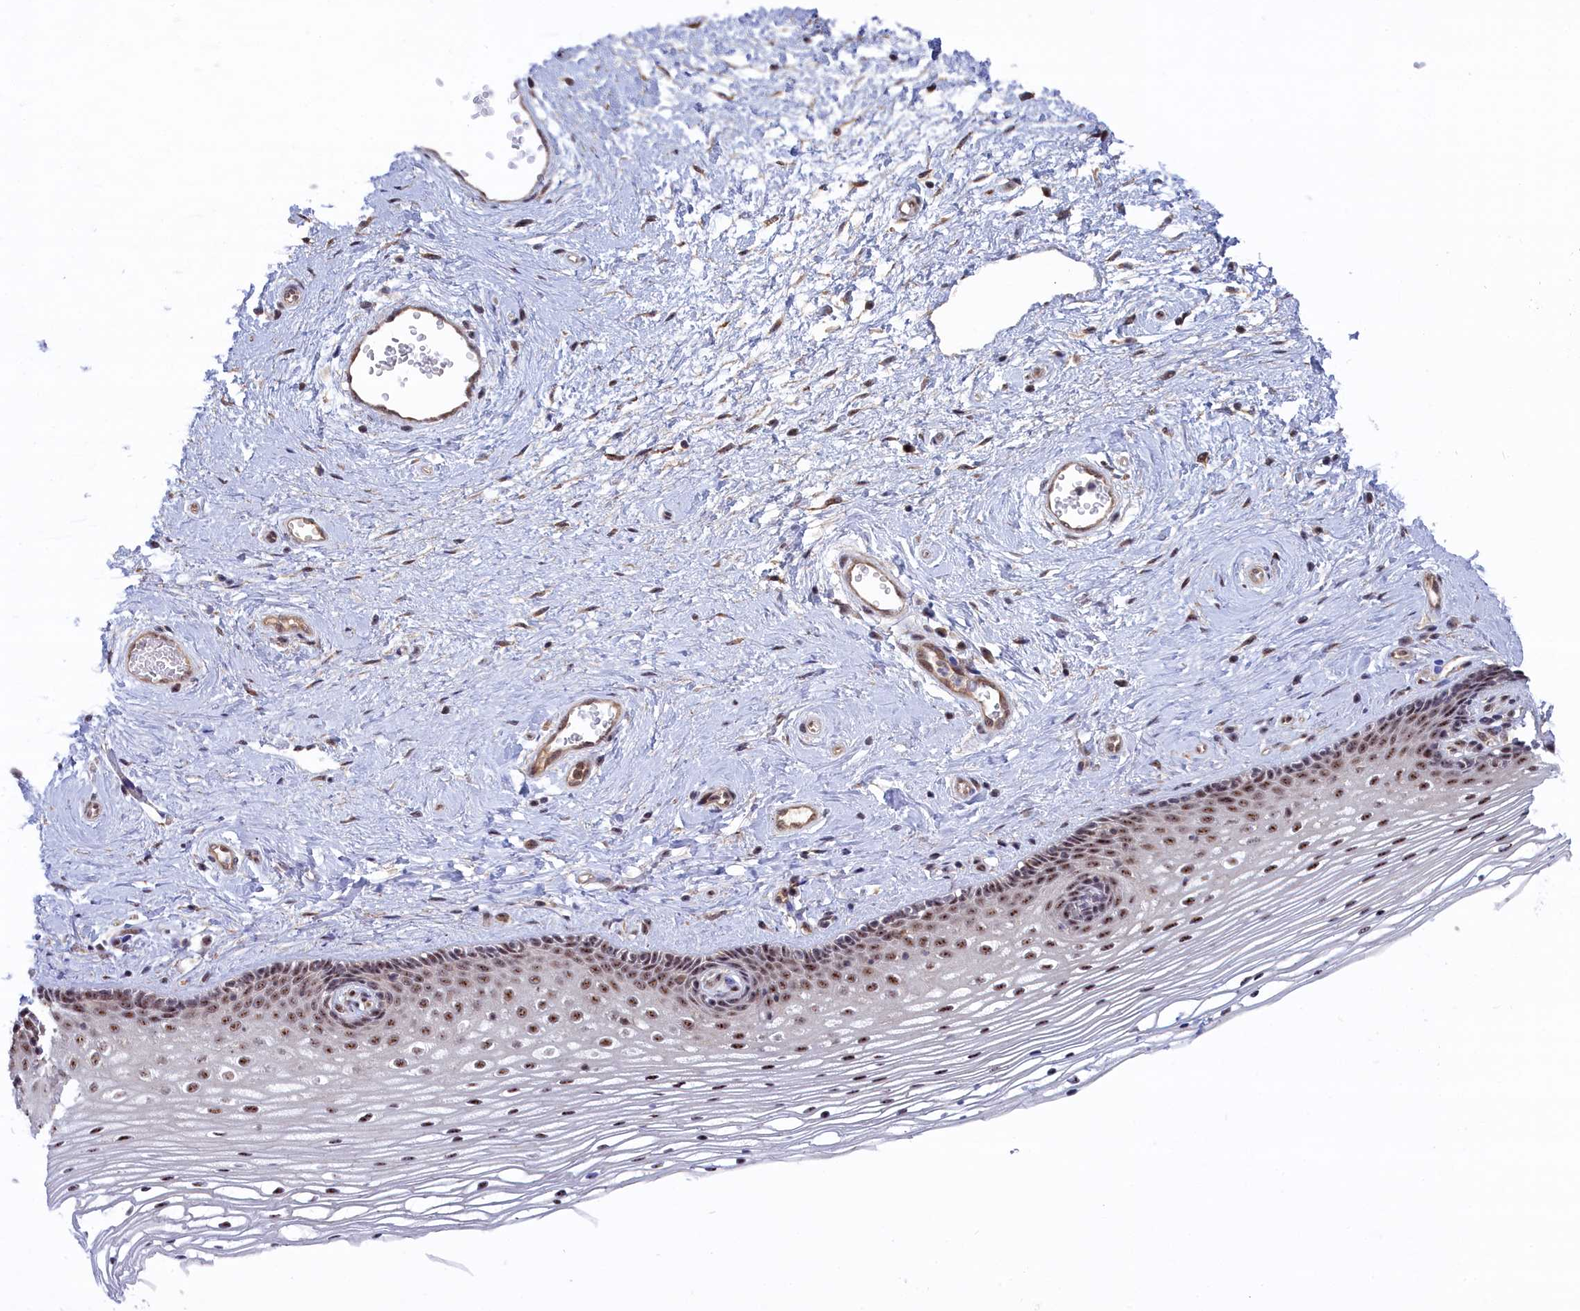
{"staining": {"intensity": "moderate", "quantity": ">75%", "location": "nuclear"}, "tissue": "vagina", "cell_type": "Squamous epithelial cells", "image_type": "normal", "snomed": [{"axis": "morphology", "description": "Normal tissue, NOS"}, {"axis": "topography", "description": "Vagina"}], "caption": "Protein expression analysis of unremarkable vagina exhibits moderate nuclear expression in about >75% of squamous epithelial cells.", "gene": "TAB1", "patient": {"sex": "female", "age": 46}}